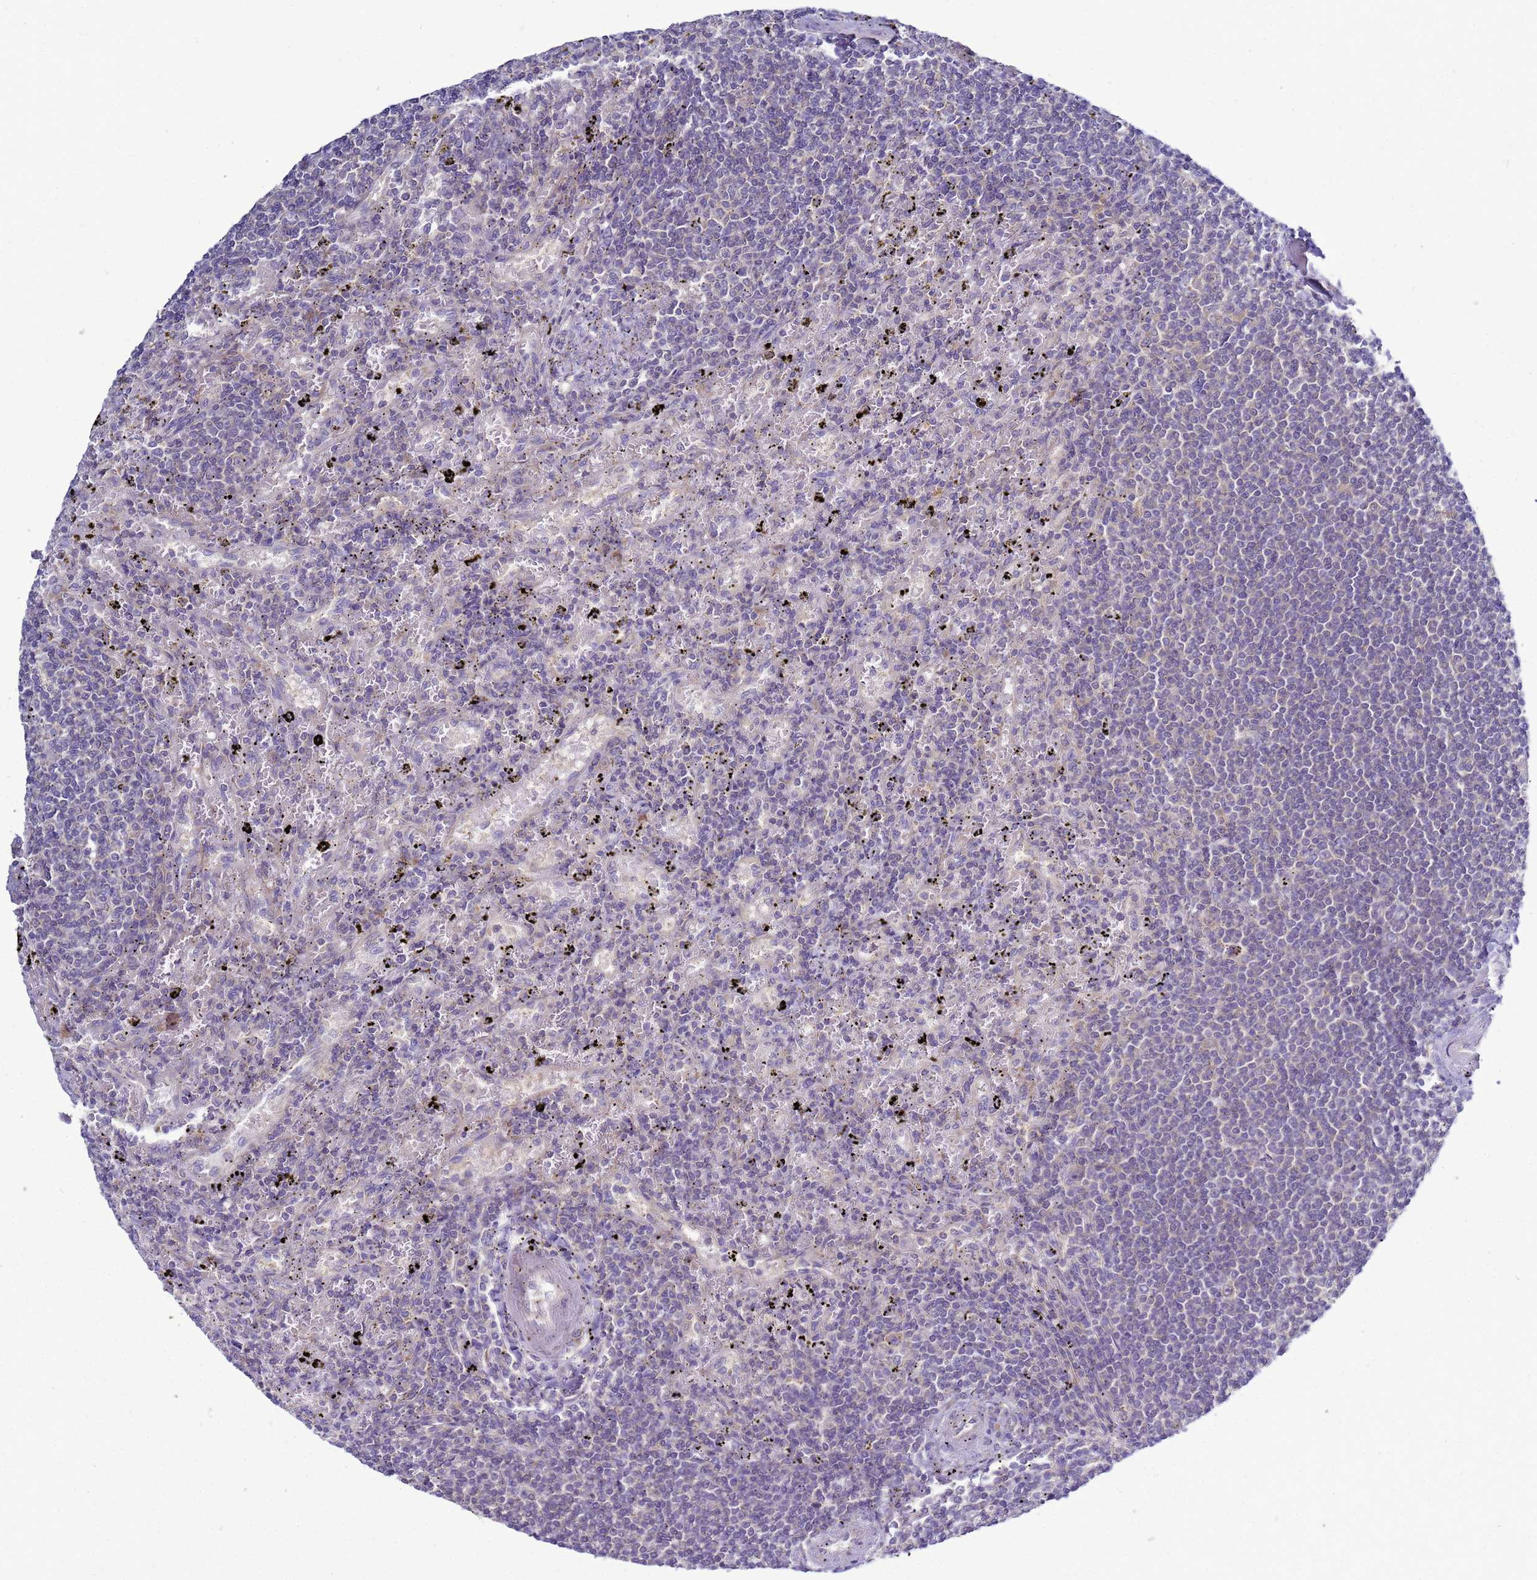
{"staining": {"intensity": "negative", "quantity": "none", "location": "none"}, "tissue": "lymphoma", "cell_type": "Tumor cells", "image_type": "cancer", "snomed": [{"axis": "morphology", "description": "Malignant lymphoma, non-Hodgkin's type, Low grade"}, {"axis": "topography", "description": "Spleen"}], "caption": "Tumor cells show no significant protein positivity in low-grade malignant lymphoma, non-Hodgkin's type. (DAB immunohistochemistry (IHC) visualized using brightfield microscopy, high magnification).", "gene": "MON1B", "patient": {"sex": "male", "age": 76}}